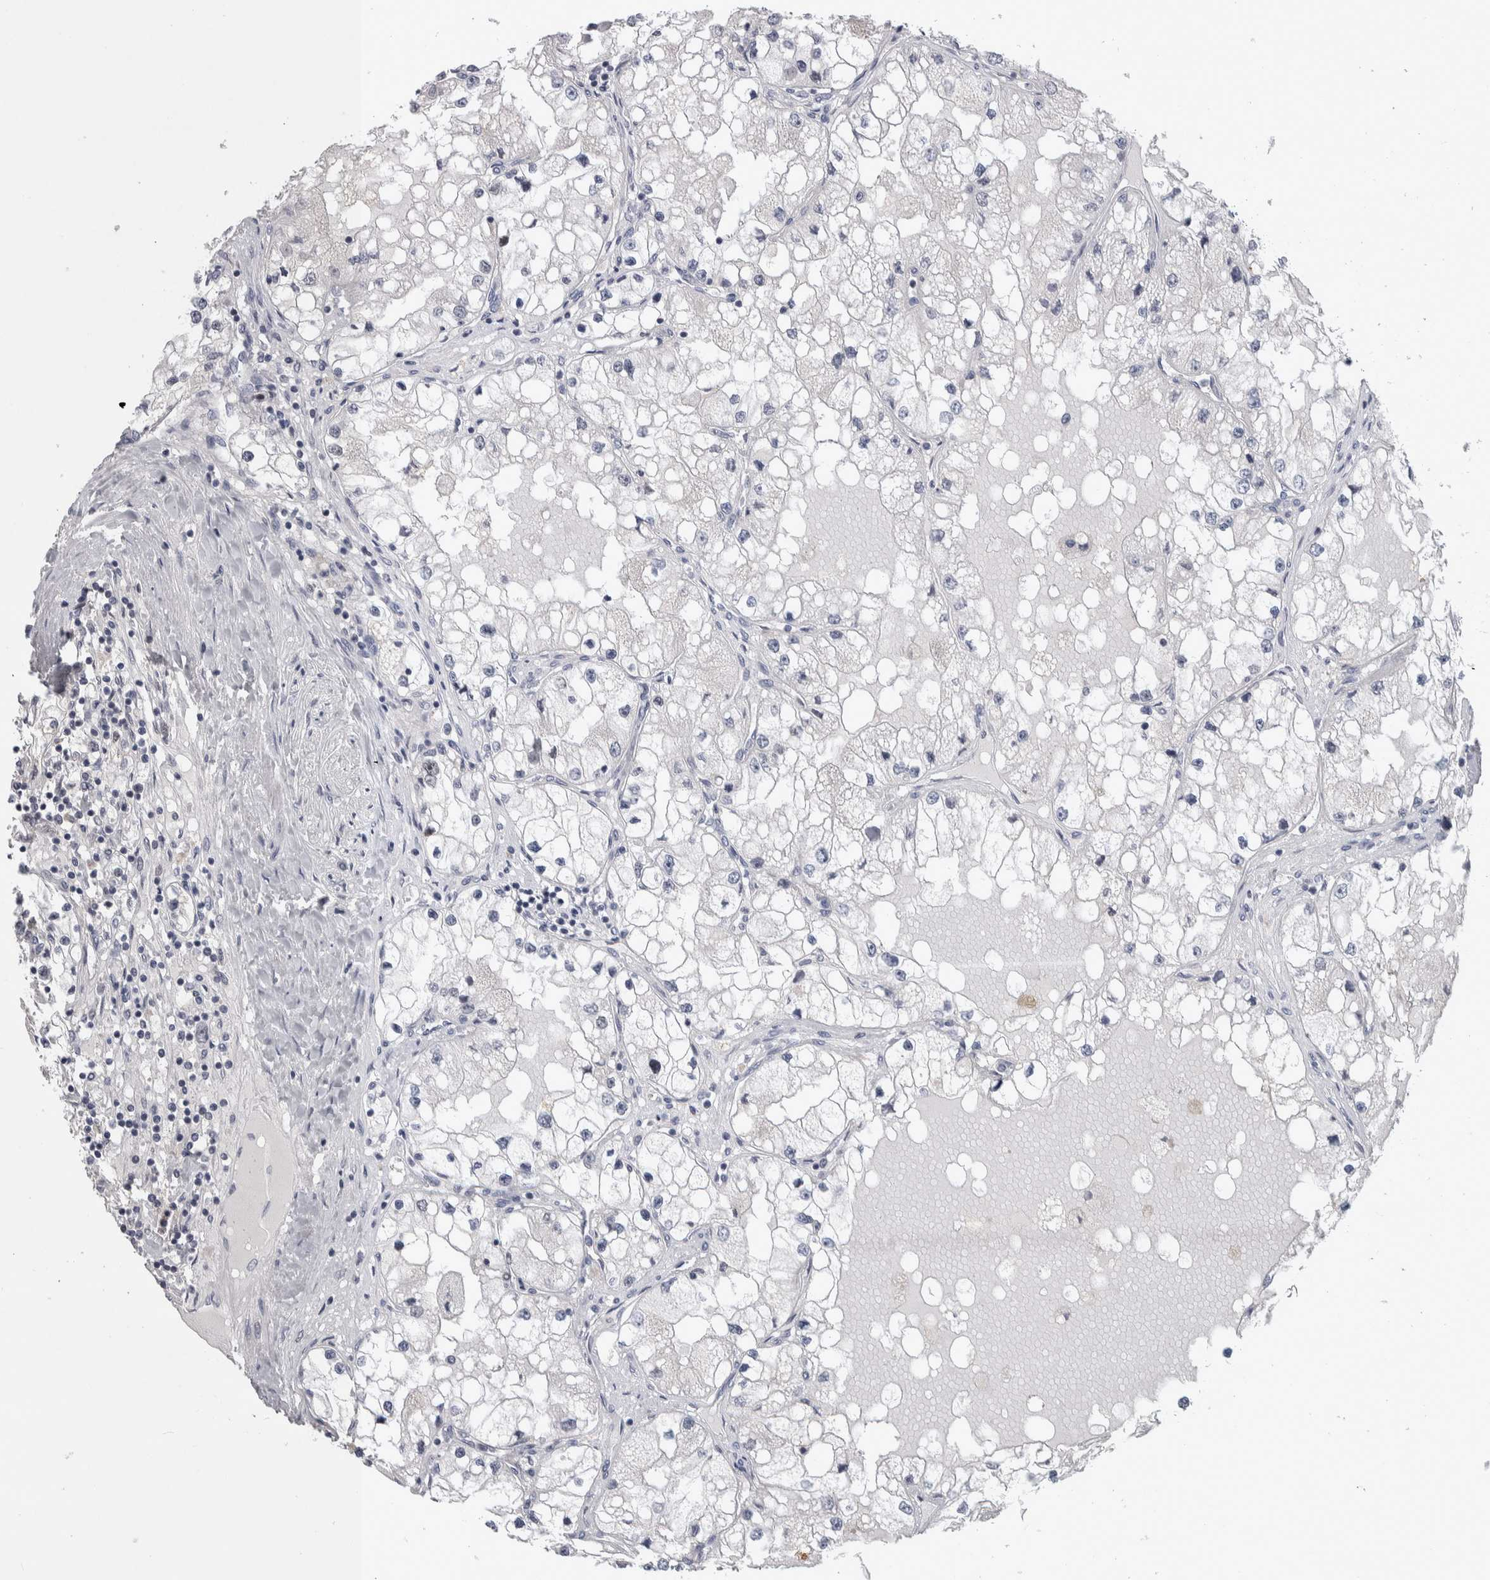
{"staining": {"intensity": "negative", "quantity": "none", "location": "none"}, "tissue": "renal cancer", "cell_type": "Tumor cells", "image_type": "cancer", "snomed": [{"axis": "morphology", "description": "Adenocarcinoma, NOS"}, {"axis": "topography", "description": "Kidney"}], "caption": "The immunohistochemistry (IHC) histopathology image has no significant expression in tumor cells of renal cancer tissue.", "gene": "NFKB2", "patient": {"sex": "male", "age": 68}}